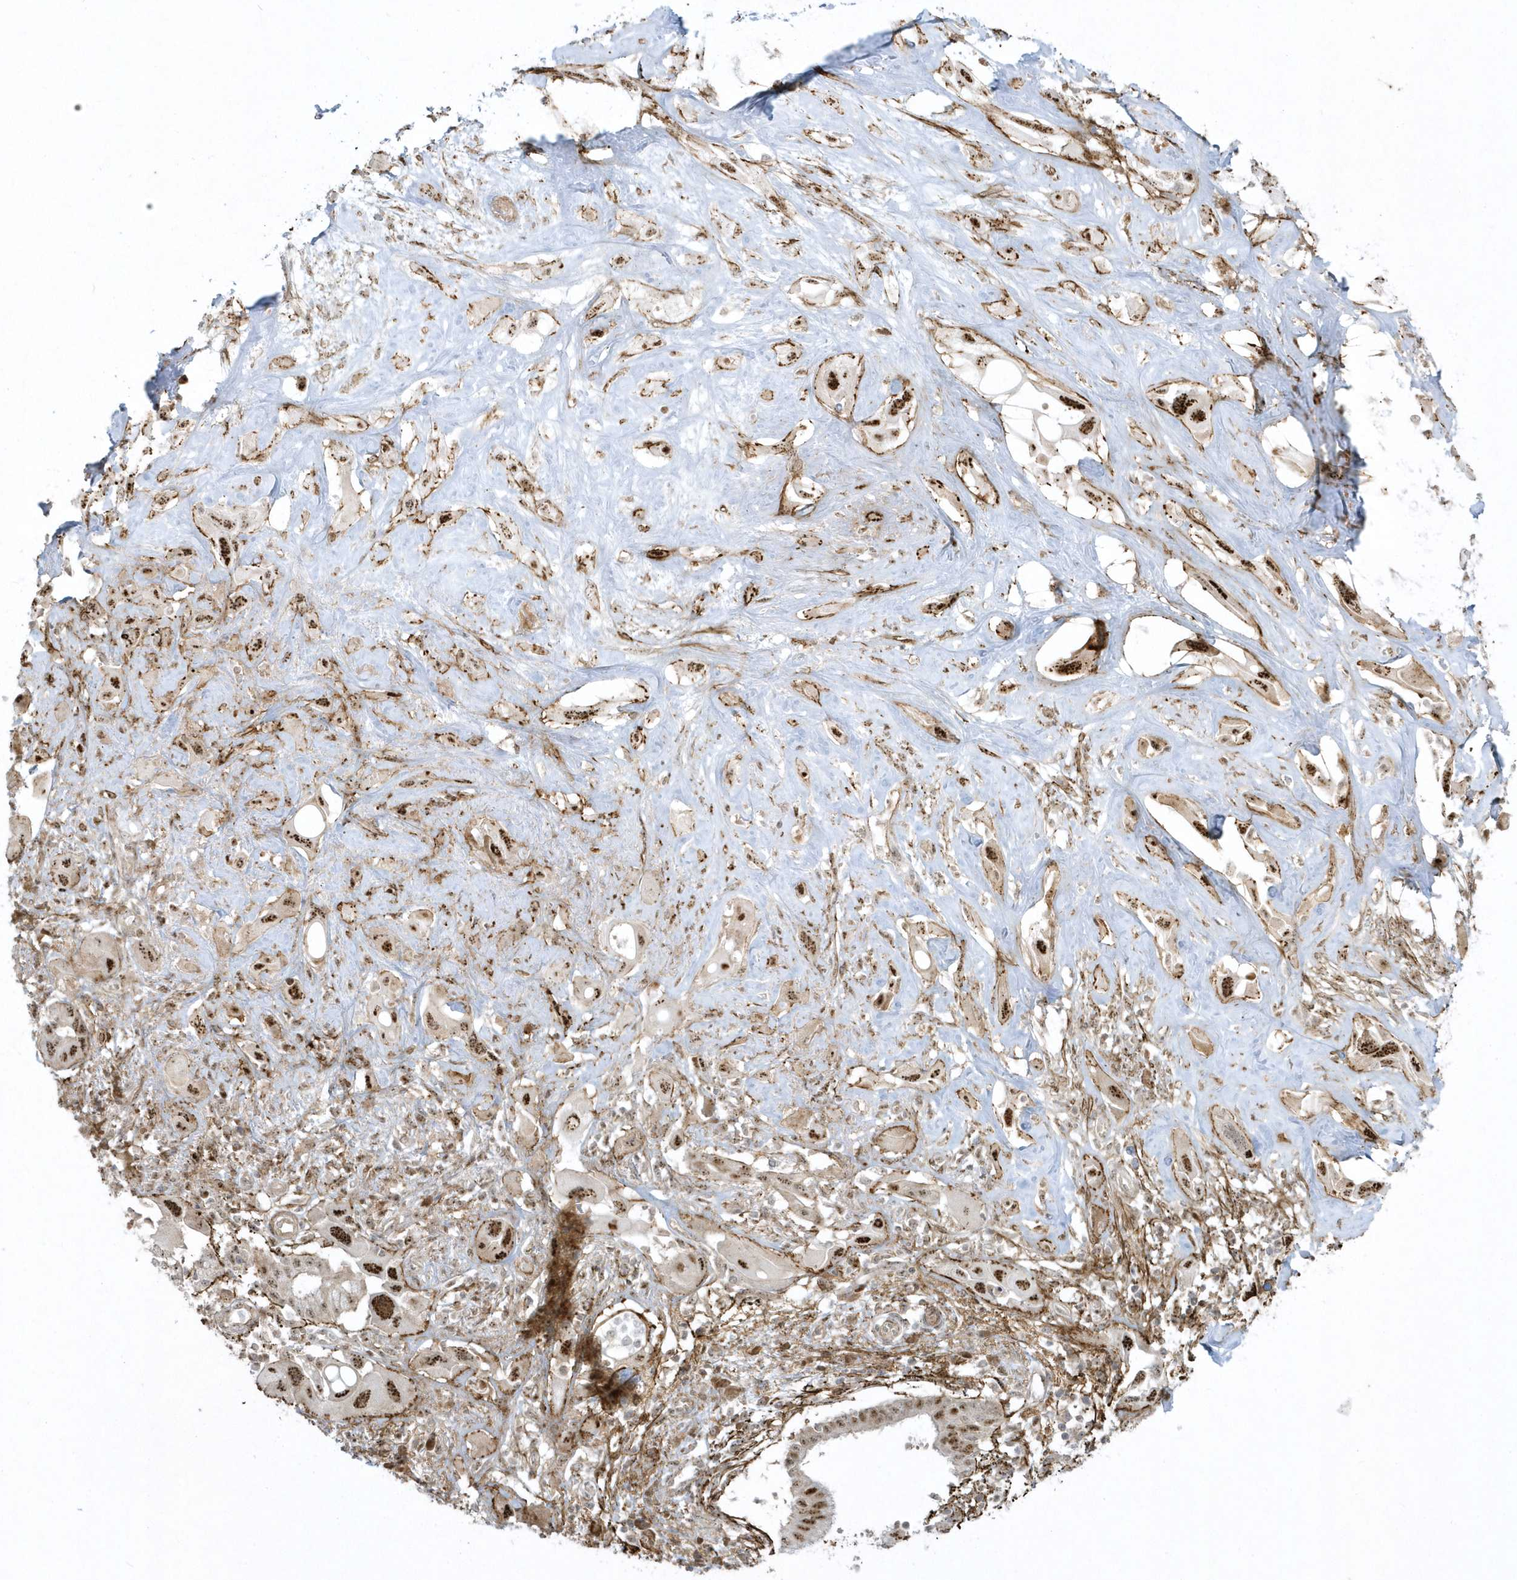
{"staining": {"intensity": "moderate", "quantity": ">75%", "location": "nuclear"}, "tissue": "pancreatic cancer", "cell_type": "Tumor cells", "image_type": "cancer", "snomed": [{"axis": "morphology", "description": "Adenocarcinoma, NOS"}, {"axis": "topography", "description": "Pancreas"}], "caption": "A histopathology image showing moderate nuclear expression in approximately >75% of tumor cells in adenocarcinoma (pancreatic), as visualized by brown immunohistochemical staining.", "gene": "MASP2", "patient": {"sex": "male", "age": 68}}